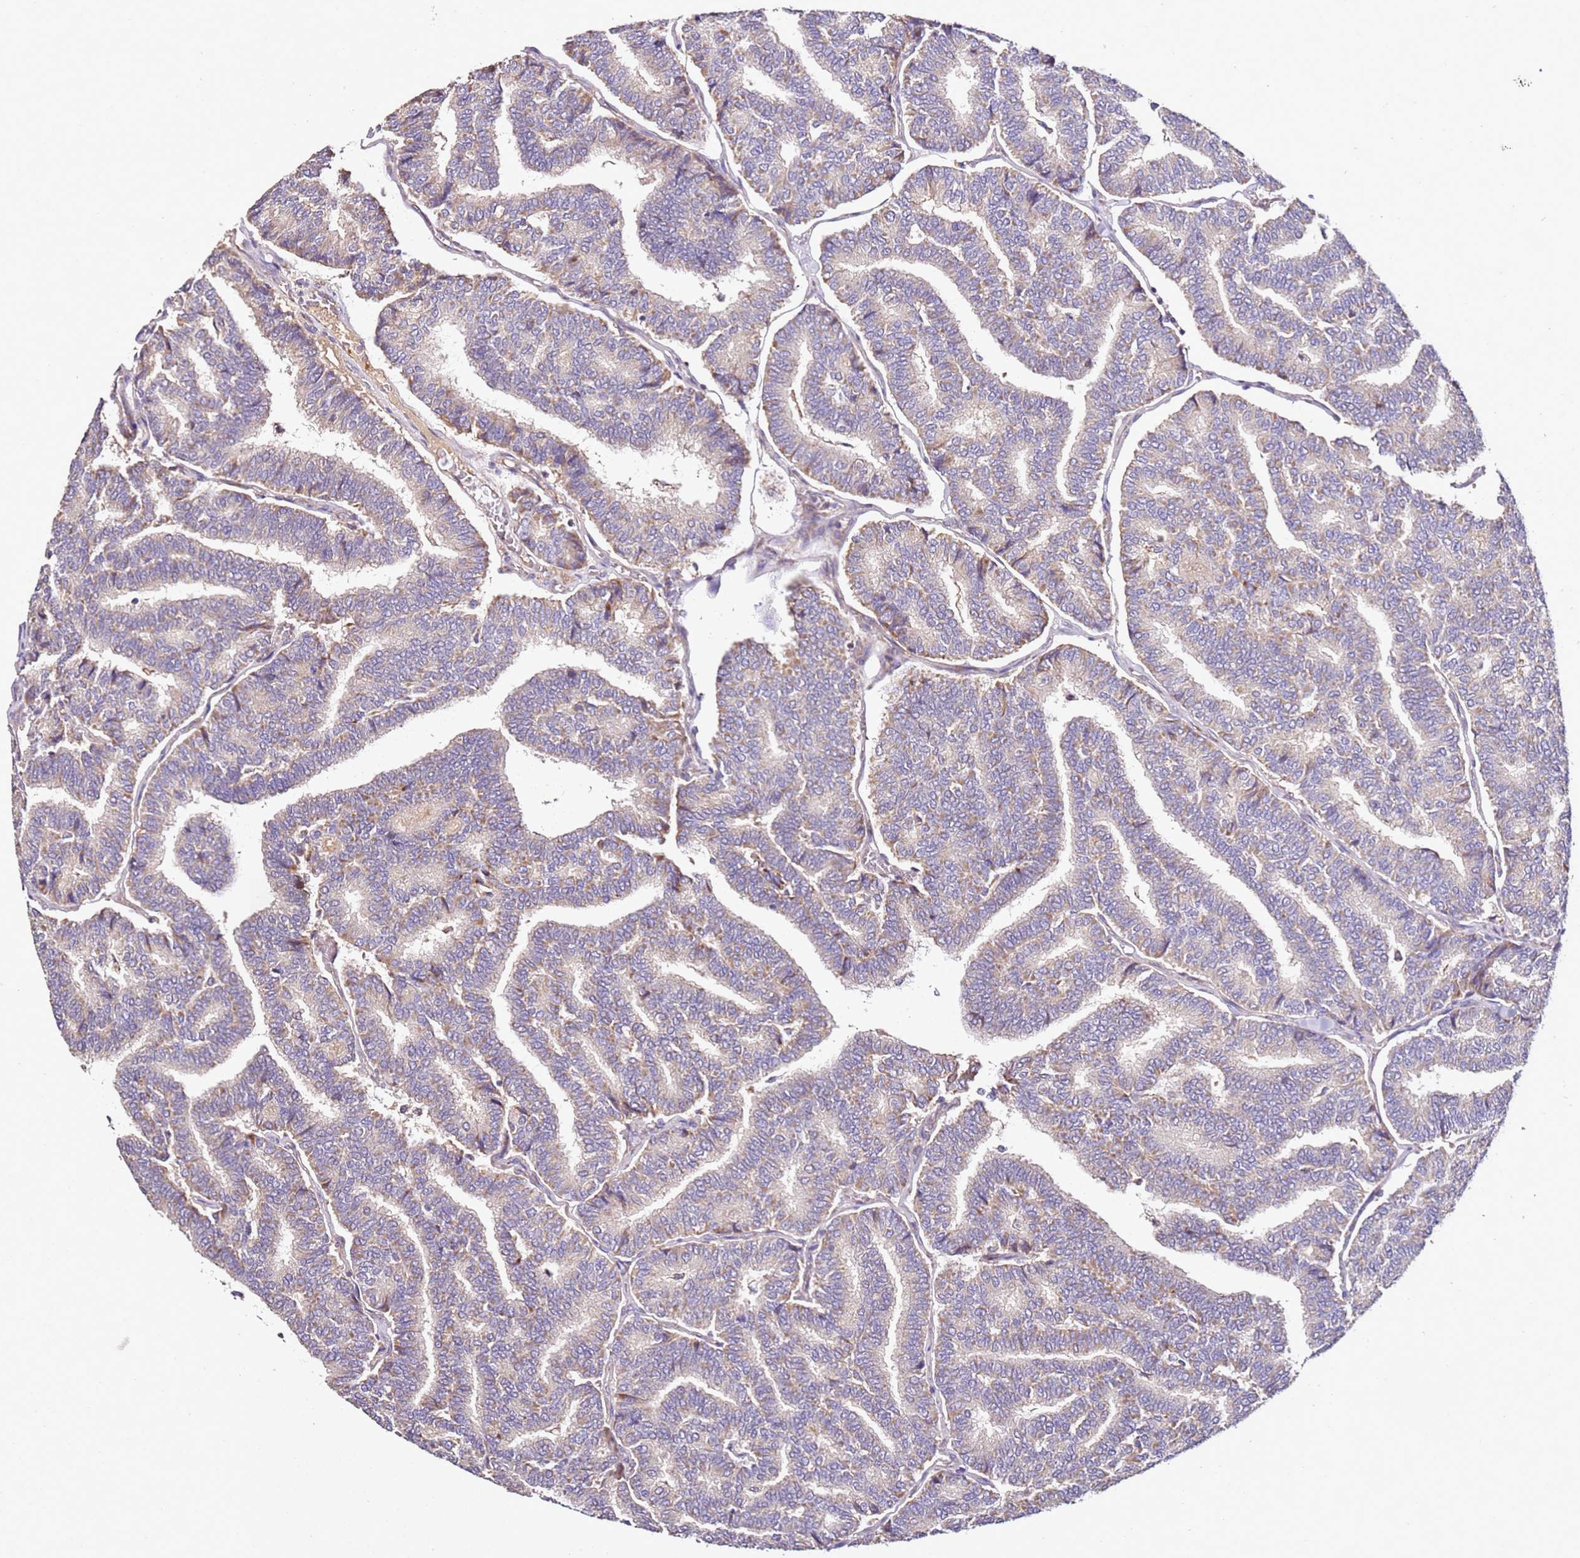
{"staining": {"intensity": "weak", "quantity": "<25%", "location": "cytoplasmic/membranous"}, "tissue": "thyroid cancer", "cell_type": "Tumor cells", "image_type": "cancer", "snomed": [{"axis": "morphology", "description": "Papillary adenocarcinoma, NOS"}, {"axis": "topography", "description": "Thyroid gland"}], "caption": "Immunohistochemistry (IHC) histopathology image of neoplastic tissue: human papillary adenocarcinoma (thyroid) stained with DAB shows no significant protein positivity in tumor cells.", "gene": "OR2B11", "patient": {"sex": "female", "age": 35}}